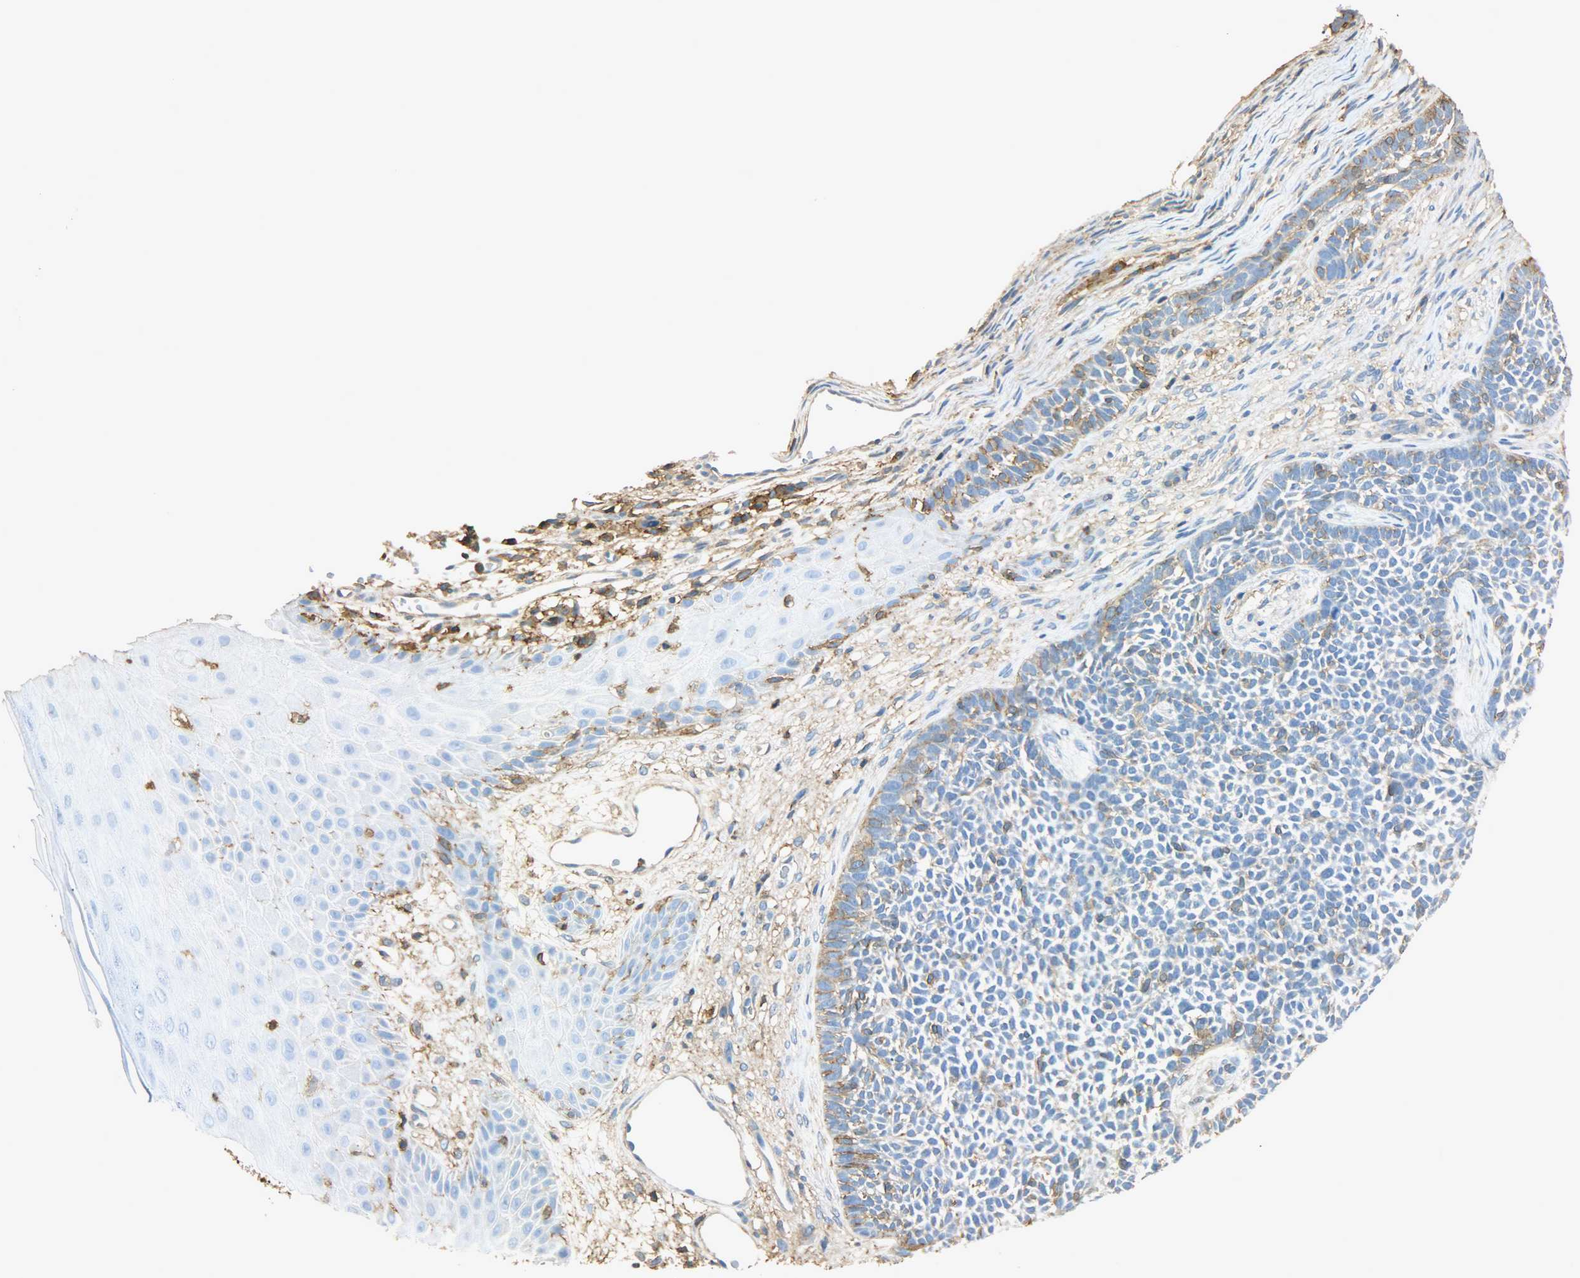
{"staining": {"intensity": "moderate", "quantity": "<25%", "location": "cytoplasmic/membranous"}, "tissue": "skin cancer", "cell_type": "Tumor cells", "image_type": "cancer", "snomed": [{"axis": "morphology", "description": "Basal cell carcinoma"}, {"axis": "topography", "description": "Skin"}], "caption": "Skin cancer was stained to show a protein in brown. There is low levels of moderate cytoplasmic/membranous staining in approximately <25% of tumor cells.", "gene": "ANXA6", "patient": {"sex": "female", "age": 84}}